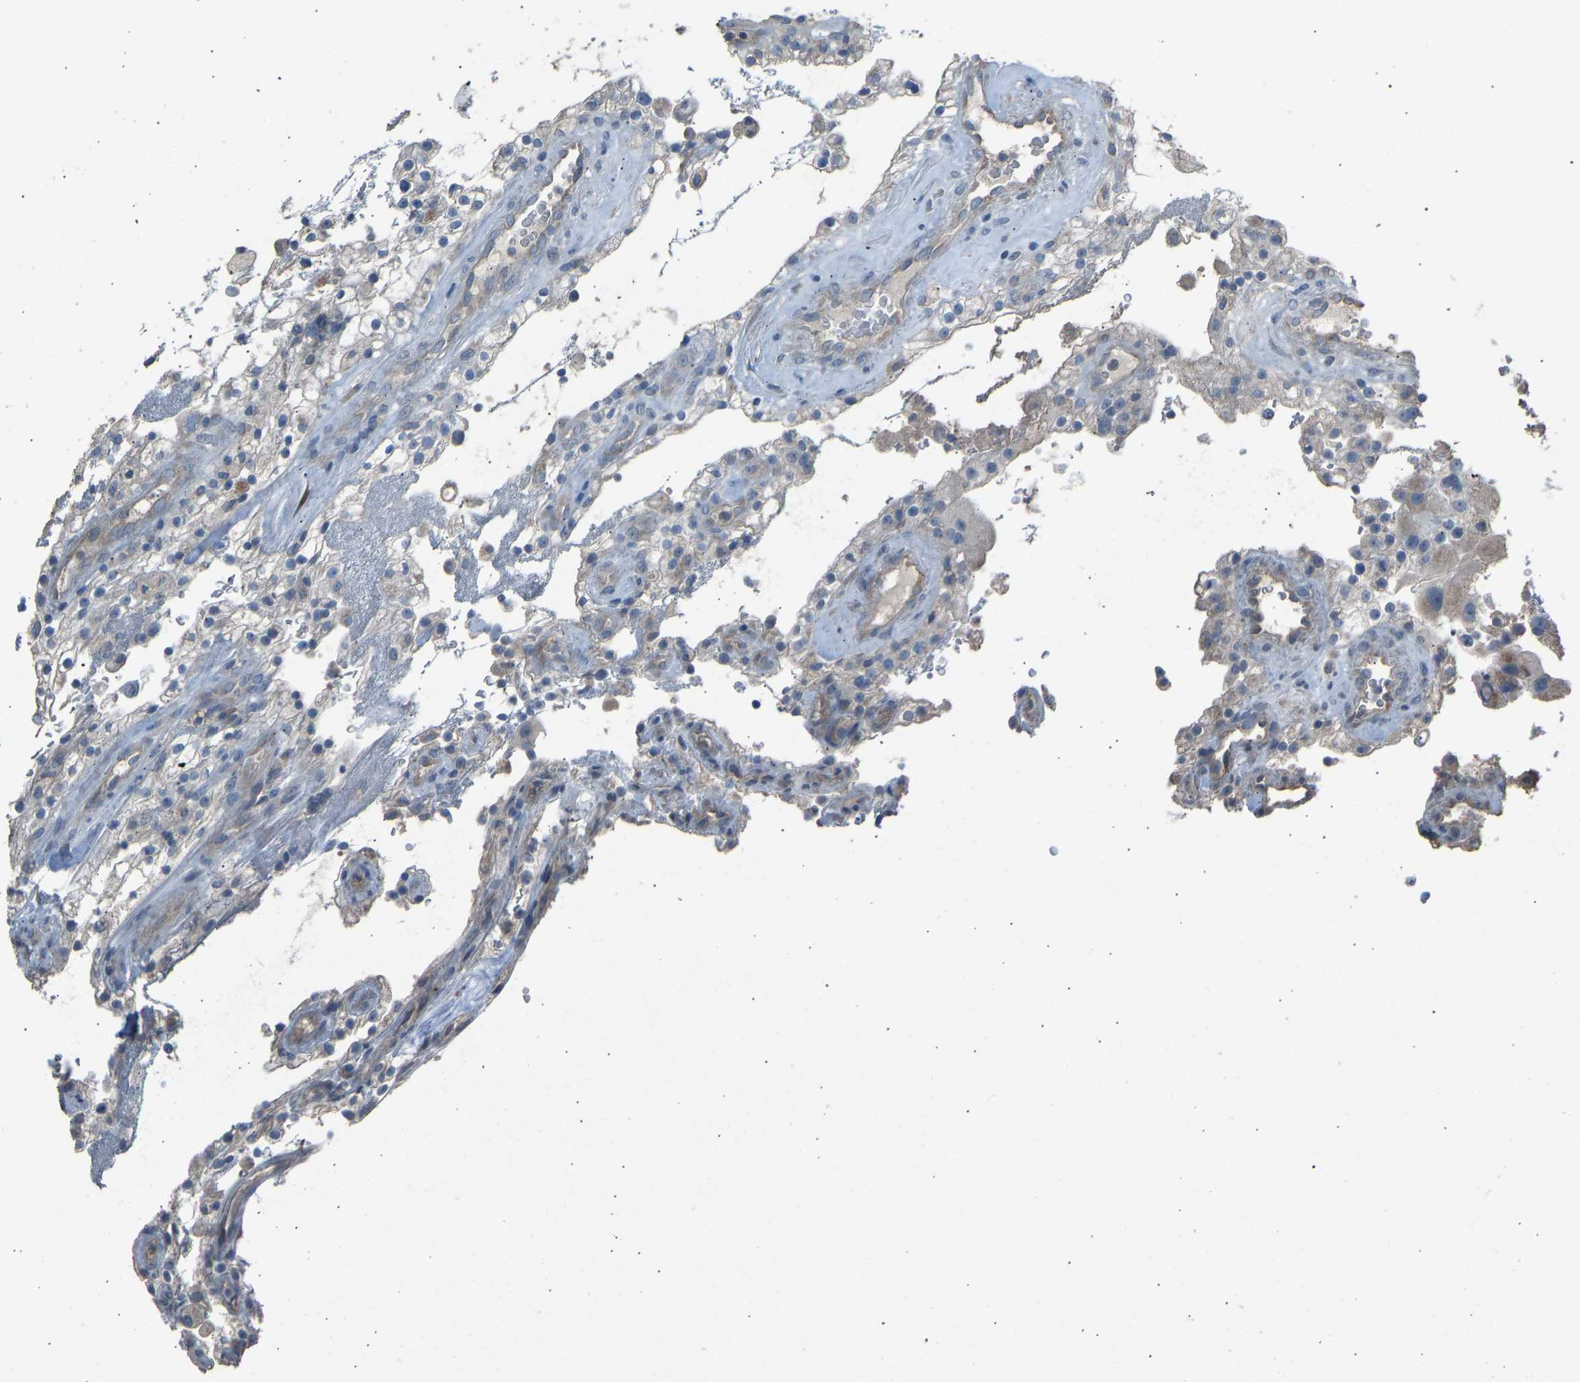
{"staining": {"intensity": "negative", "quantity": "none", "location": "none"}, "tissue": "renal cancer", "cell_type": "Tumor cells", "image_type": "cancer", "snomed": [{"axis": "morphology", "description": "Adenocarcinoma, NOS"}, {"axis": "topography", "description": "Kidney"}], "caption": "Immunohistochemical staining of adenocarcinoma (renal) demonstrates no significant staining in tumor cells.", "gene": "TGFBR3", "patient": {"sex": "female", "age": 52}}